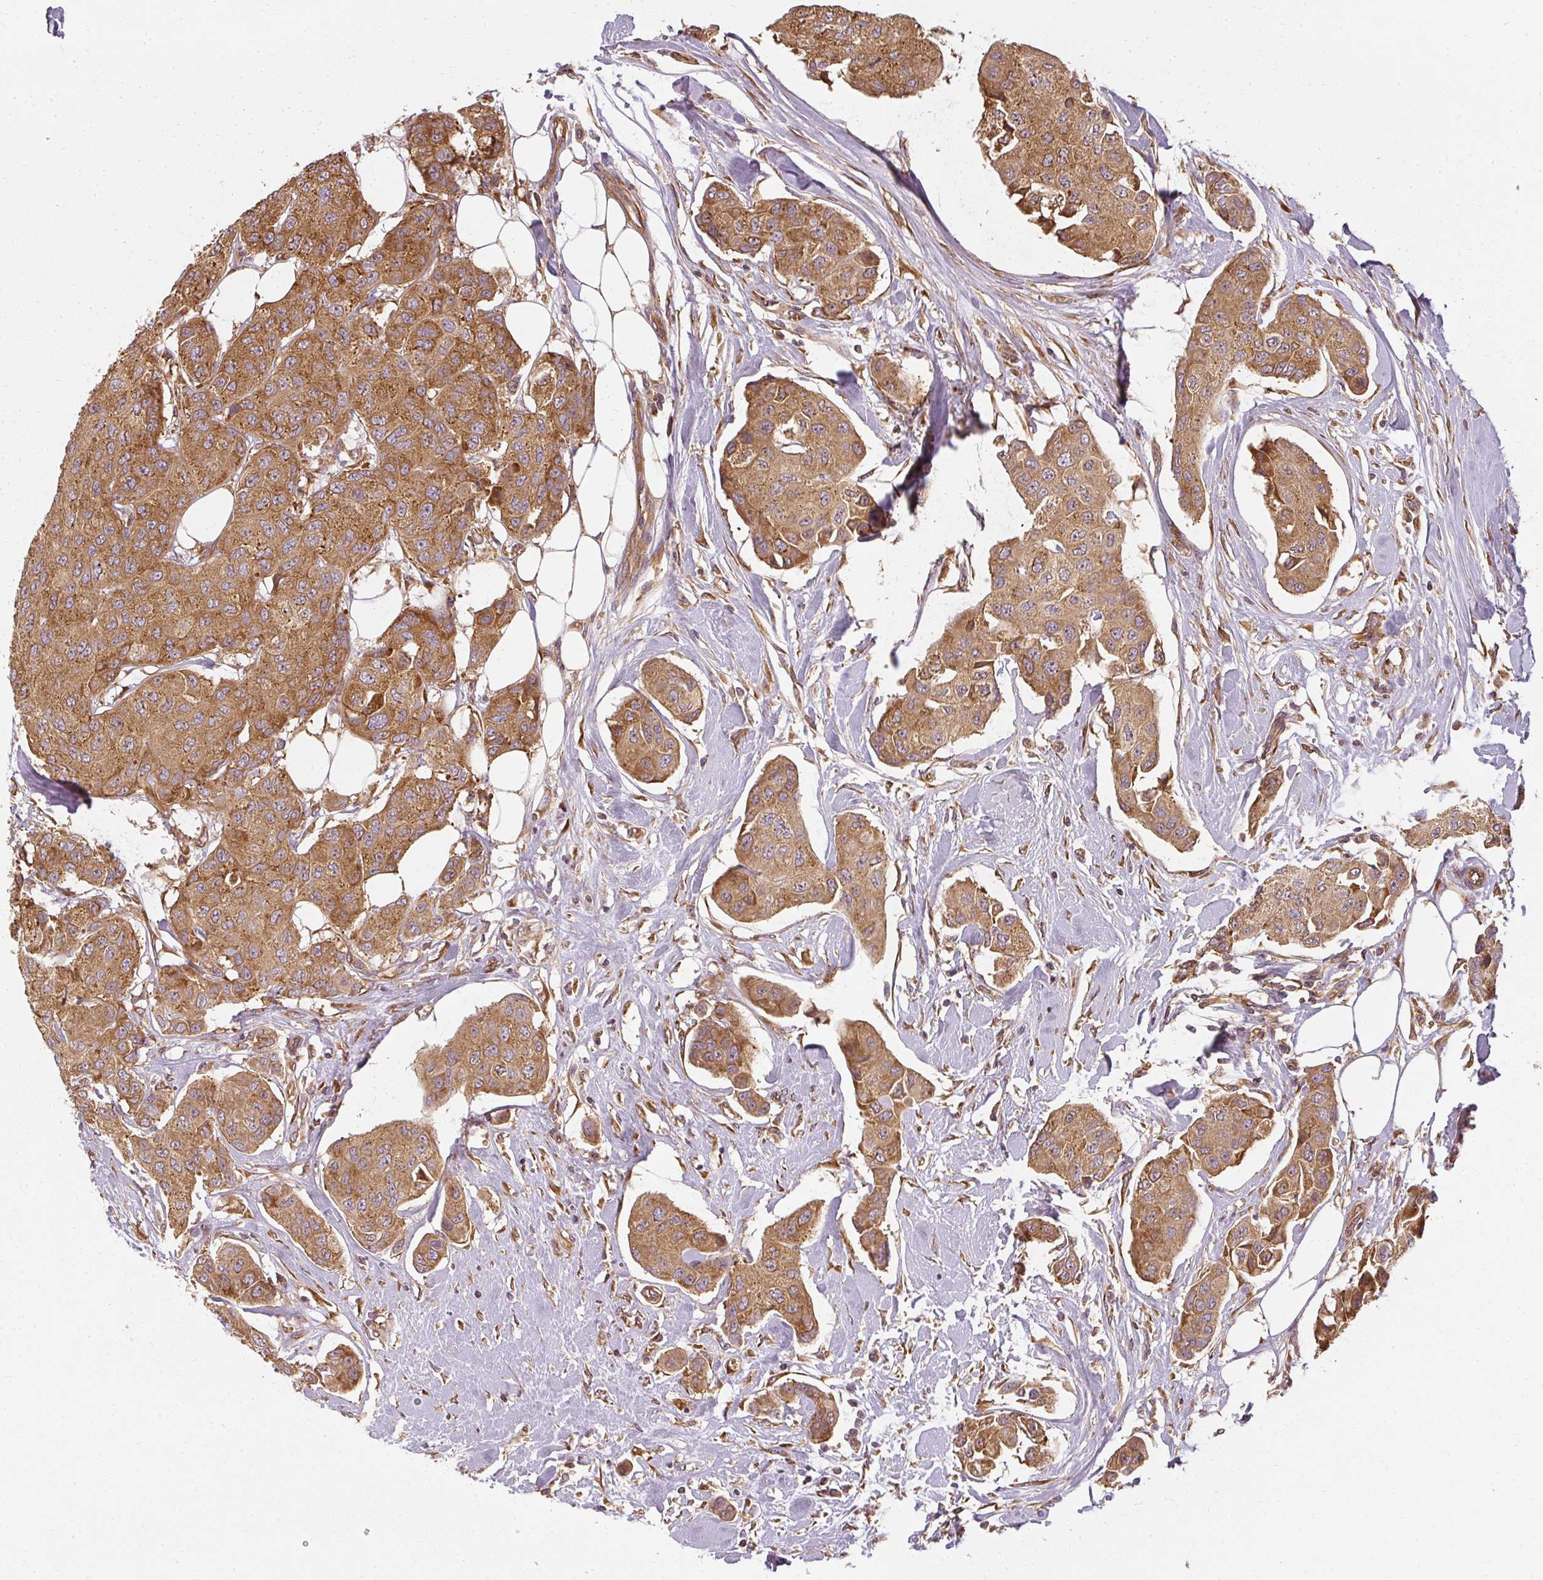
{"staining": {"intensity": "strong", "quantity": ">75%", "location": "cytoplasmic/membranous"}, "tissue": "breast cancer", "cell_type": "Tumor cells", "image_type": "cancer", "snomed": [{"axis": "morphology", "description": "Duct carcinoma"}, {"axis": "topography", "description": "Breast"}, {"axis": "topography", "description": "Lymph node"}], "caption": "Breast invasive ductal carcinoma was stained to show a protein in brown. There is high levels of strong cytoplasmic/membranous positivity in about >75% of tumor cells.", "gene": "RPL24", "patient": {"sex": "female", "age": 80}}